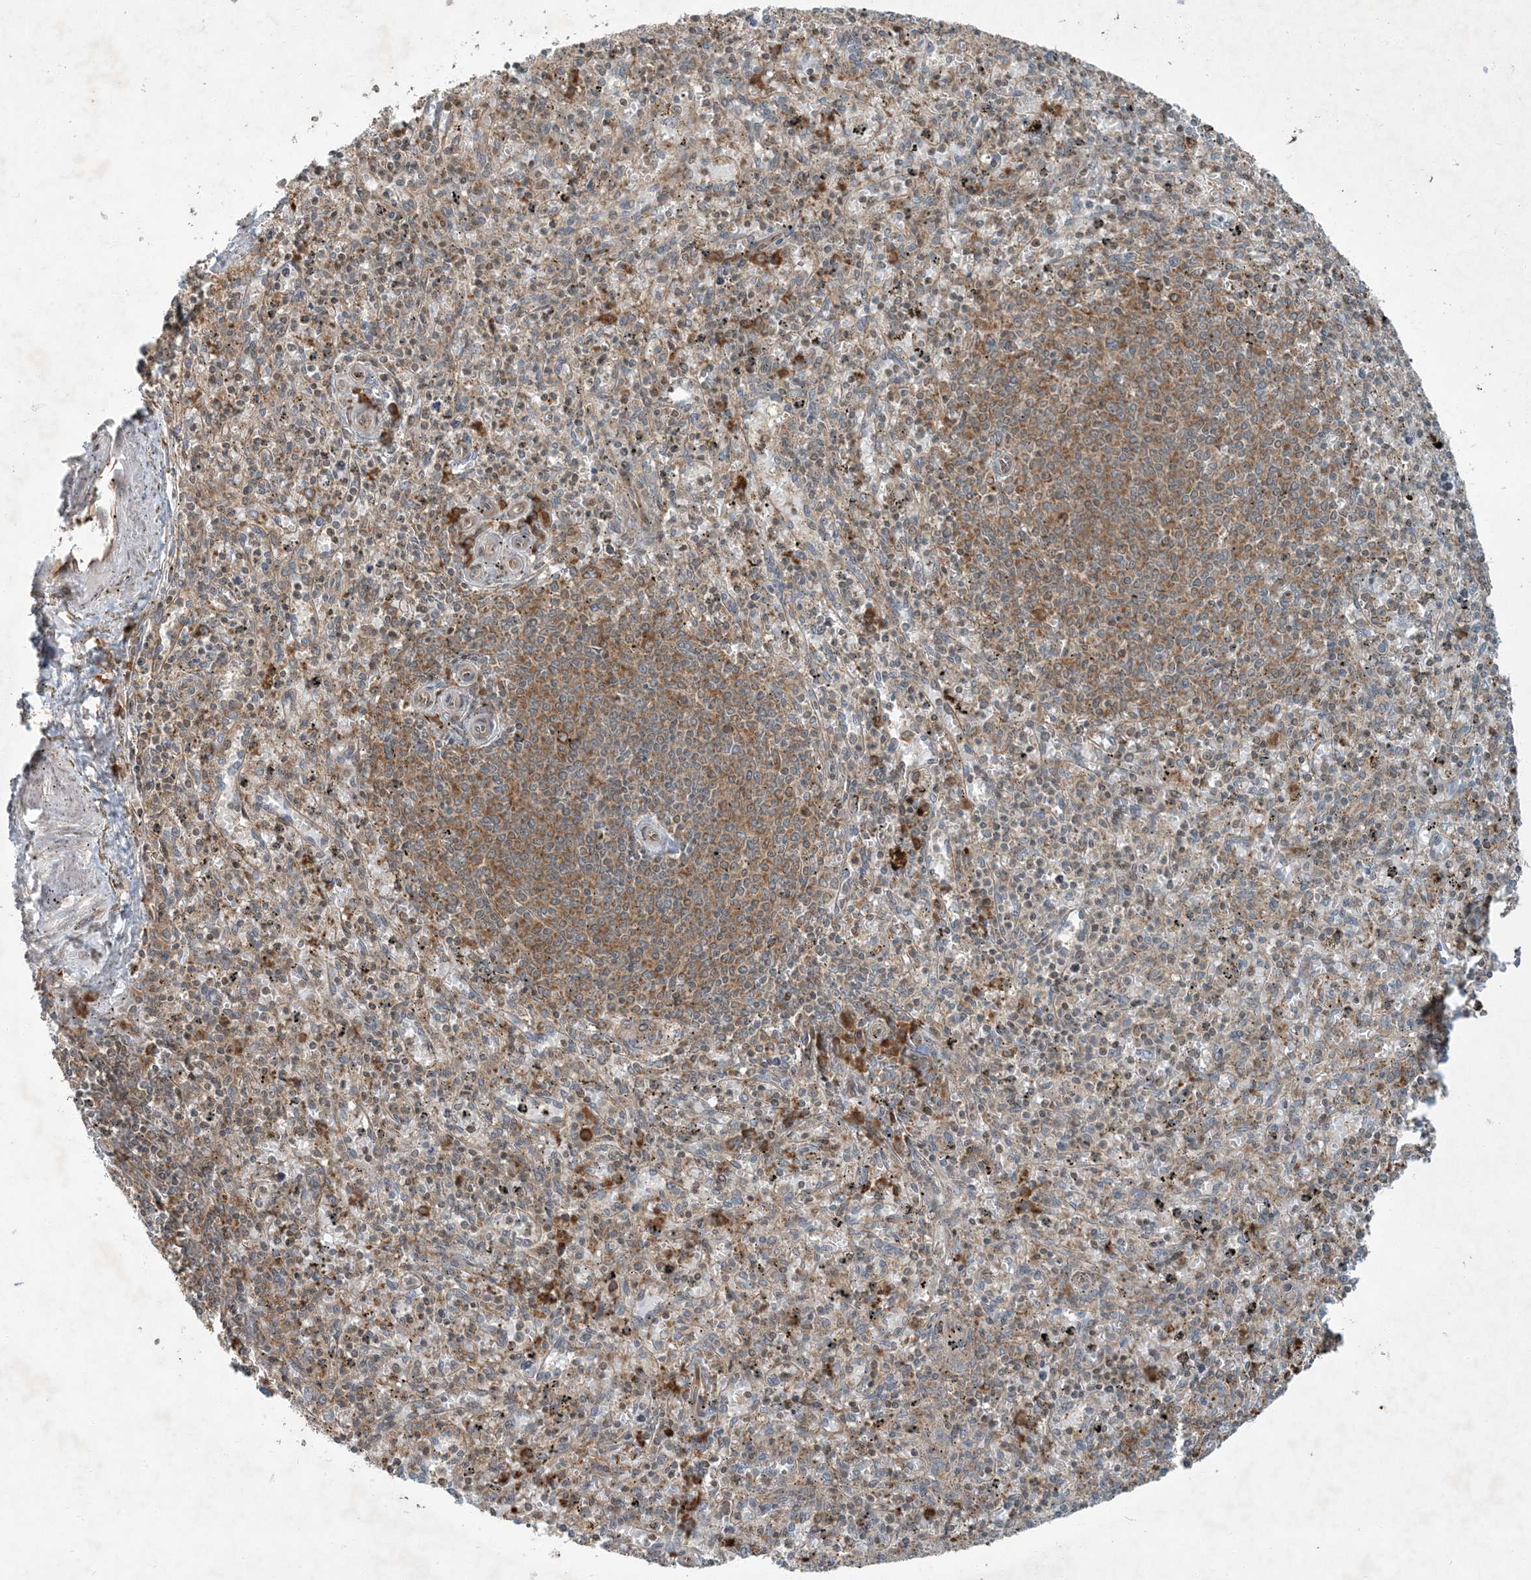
{"staining": {"intensity": "moderate", "quantity": "<25%", "location": "cytoplasmic/membranous"}, "tissue": "spleen", "cell_type": "Cells in red pulp", "image_type": "normal", "snomed": [{"axis": "morphology", "description": "Normal tissue, NOS"}, {"axis": "topography", "description": "Spleen"}], "caption": "Cells in red pulp reveal low levels of moderate cytoplasmic/membranous positivity in approximately <25% of cells in normal spleen.", "gene": "COMMD8", "patient": {"sex": "male", "age": 72}}